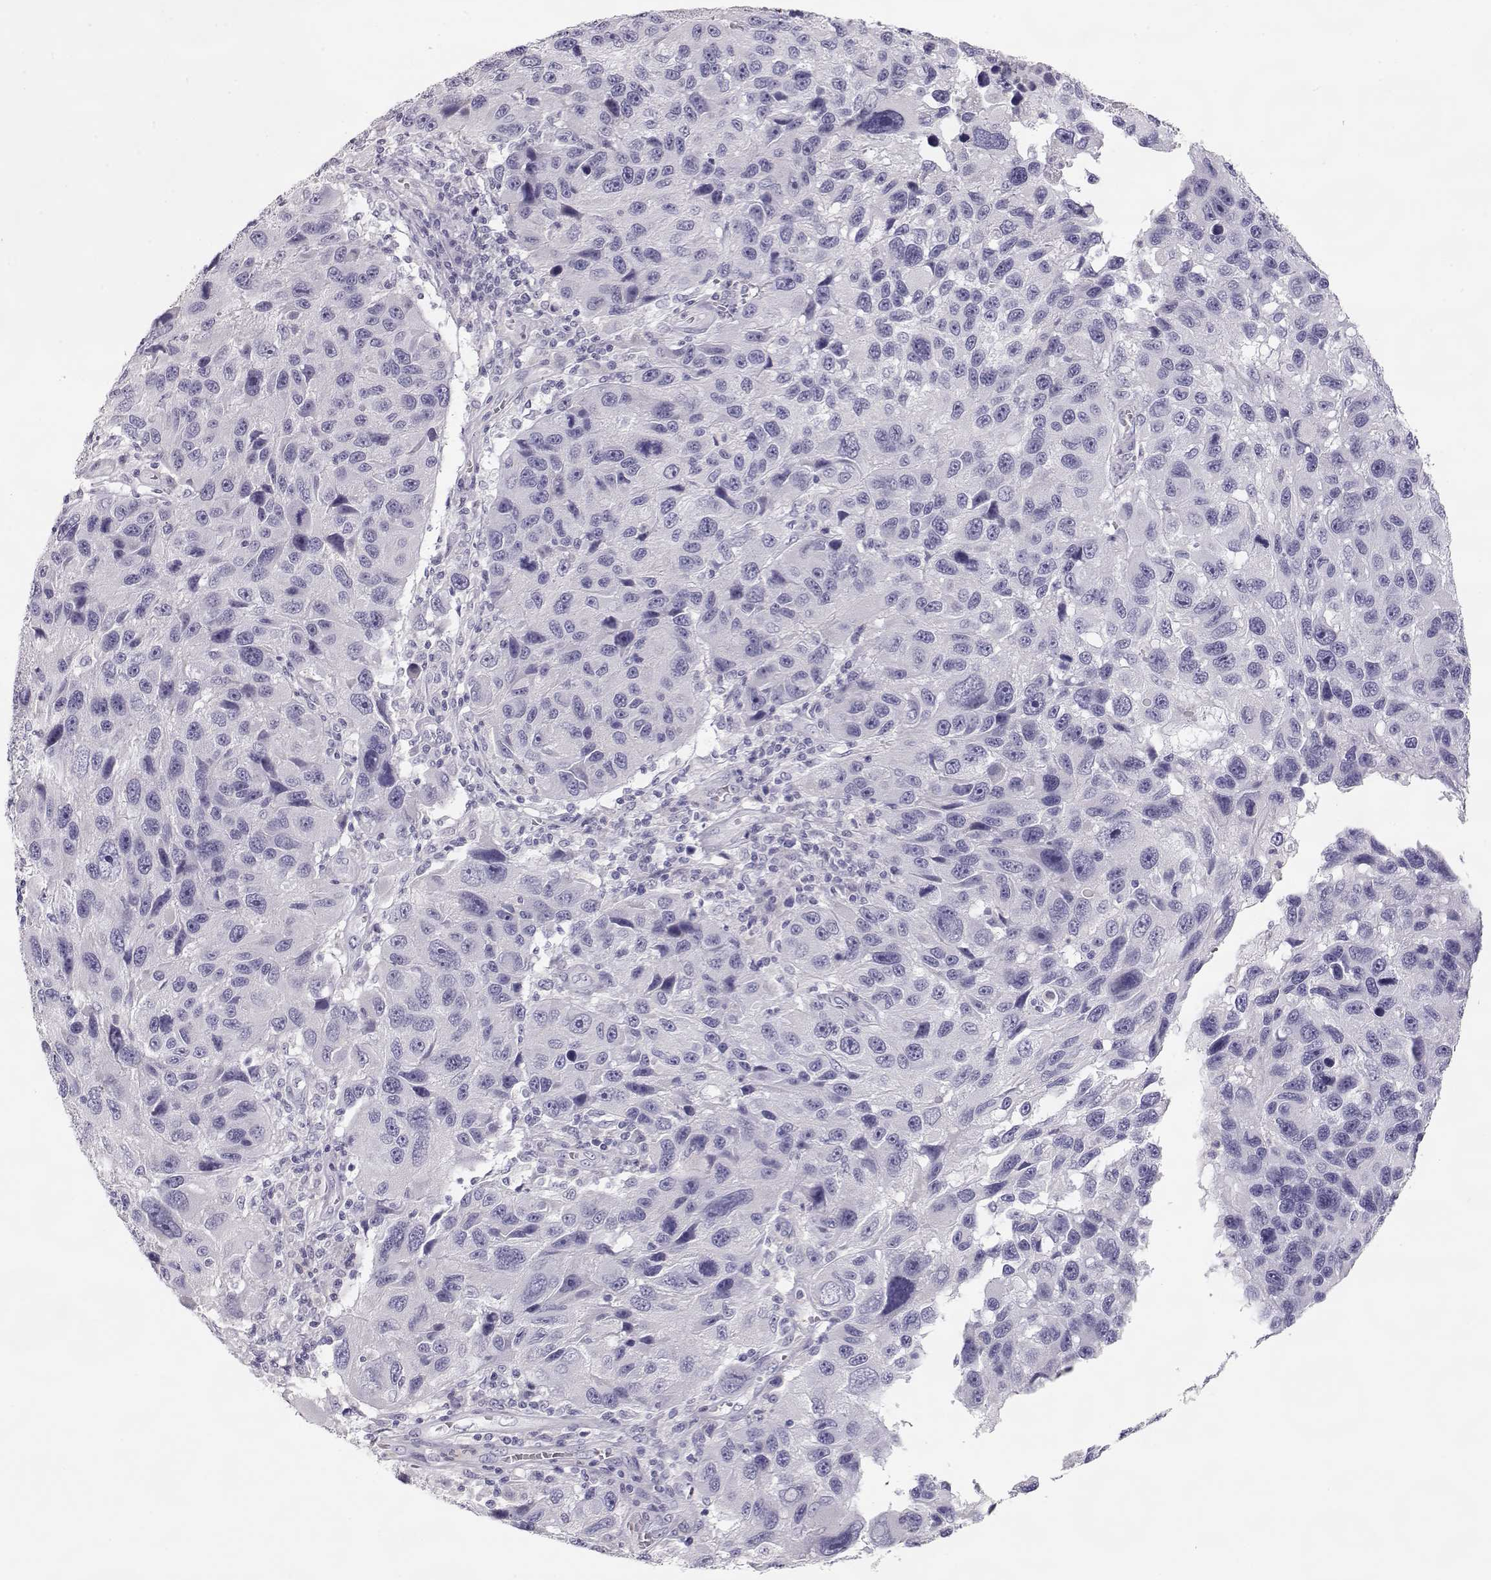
{"staining": {"intensity": "negative", "quantity": "none", "location": "none"}, "tissue": "melanoma", "cell_type": "Tumor cells", "image_type": "cancer", "snomed": [{"axis": "morphology", "description": "Malignant melanoma, NOS"}, {"axis": "topography", "description": "Skin"}], "caption": "Protein analysis of melanoma displays no significant expression in tumor cells. (DAB (3,3'-diaminobenzidine) IHC visualized using brightfield microscopy, high magnification).", "gene": "SLITRK3", "patient": {"sex": "male", "age": 53}}